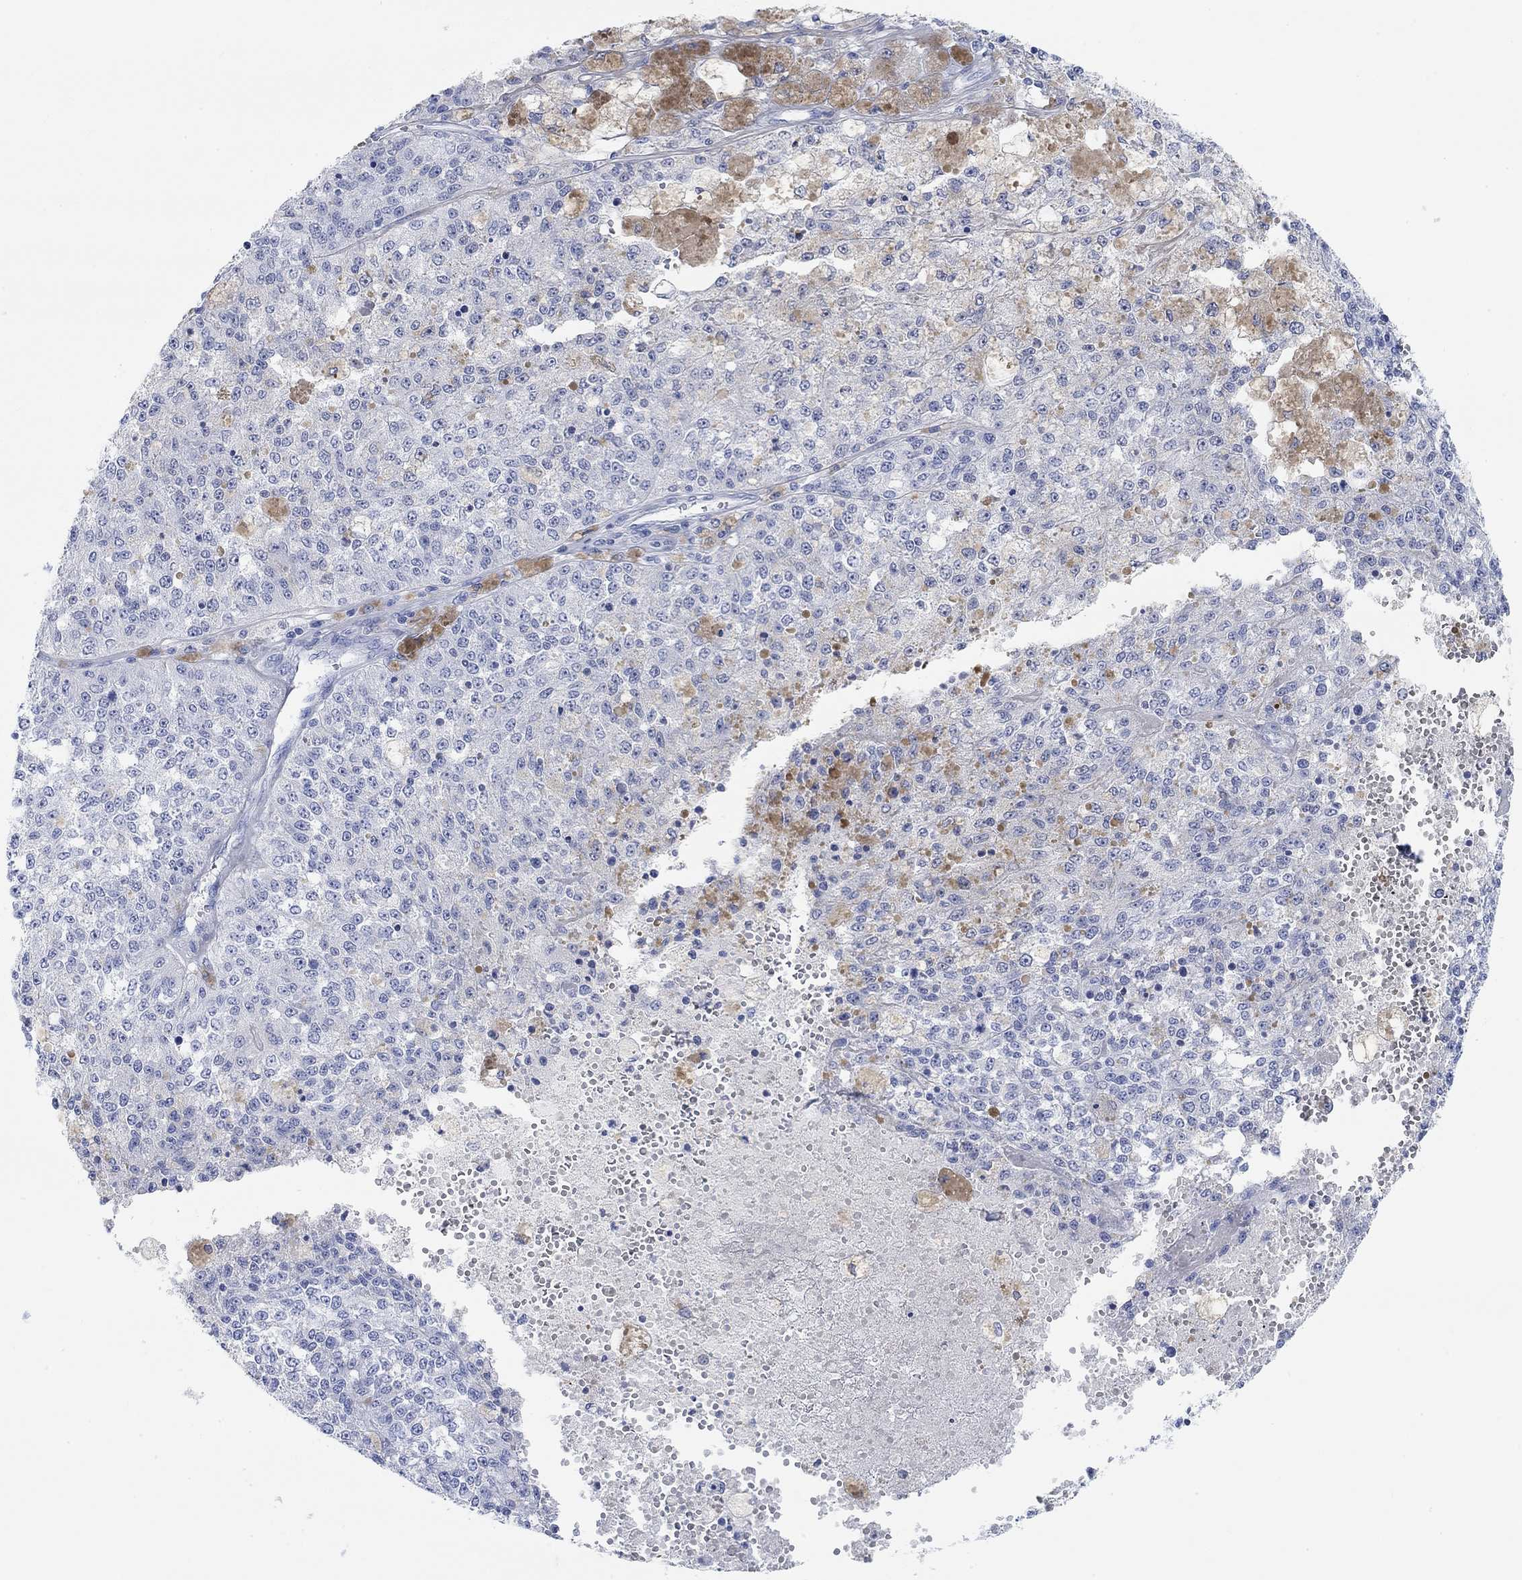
{"staining": {"intensity": "negative", "quantity": "none", "location": "none"}, "tissue": "melanoma", "cell_type": "Tumor cells", "image_type": "cancer", "snomed": [{"axis": "morphology", "description": "Malignant melanoma, Metastatic site"}, {"axis": "topography", "description": "Lymph node"}], "caption": "IHC micrograph of melanoma stained for a protein (brown), which displays no positivity in tumor cells.", "gene": "ANKRD33", "patient": {"sex": "female", "age": 64}}